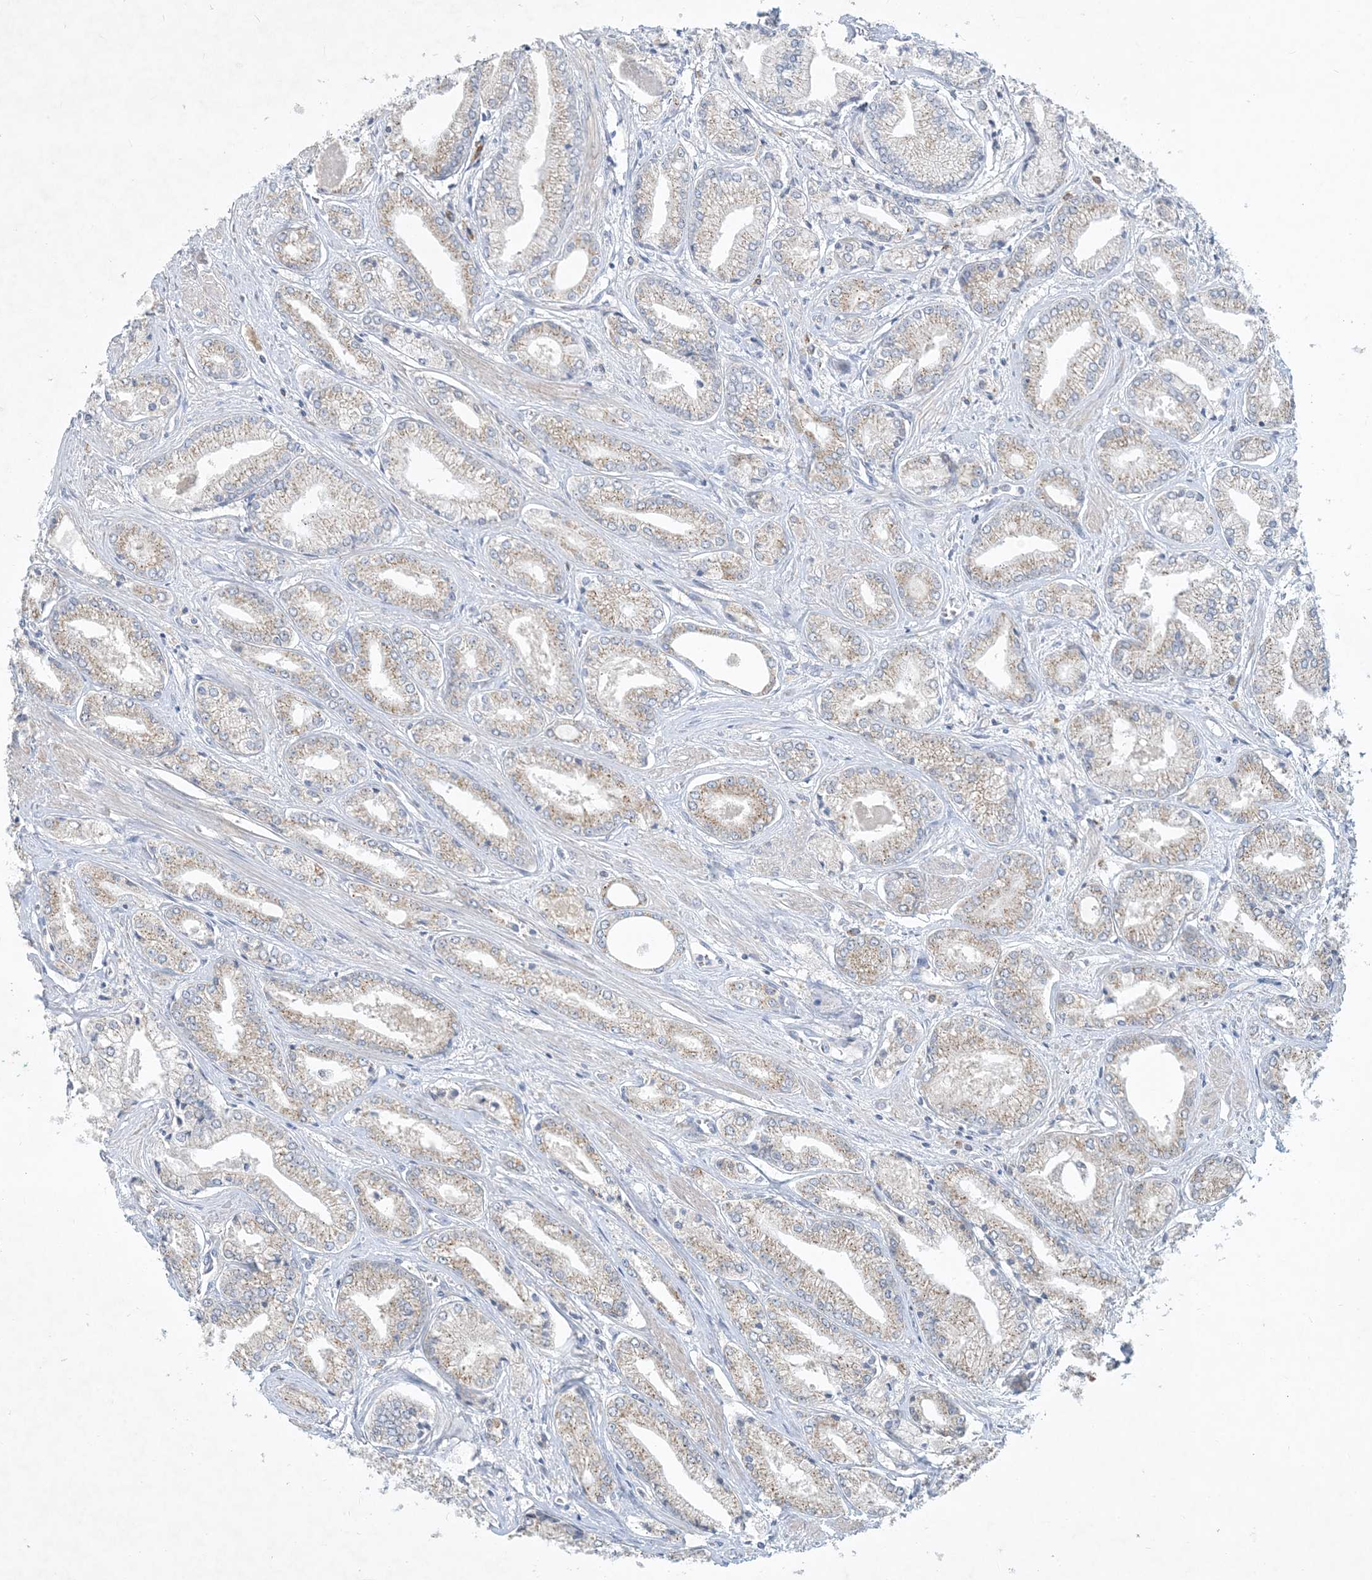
{"staining": {"intensity": "weak", "quantity": "25%-75%", "location": "cytoplasmic/membranous"}, "tissue": "prostate cancer", "cell_type": "Tumor cells", "image_type": "cancer", "snomed": [{"axis": "morphology", "description": "Adenocarcinoma, Low grade"}, {"axis": "topography", "description": "Prostate"}], "caption": "IHC image of neoplastic tissue: prostate cancer stained using immunohistochemistry demonstrates low levels of weak protein expression localized specifically in the cytoplasmic/membranous of tumor cells, appearing as a cytoplasmic/membranous brown color.", "gene": "CCDC14", "patient": {"sex": "male", "age": 60}}